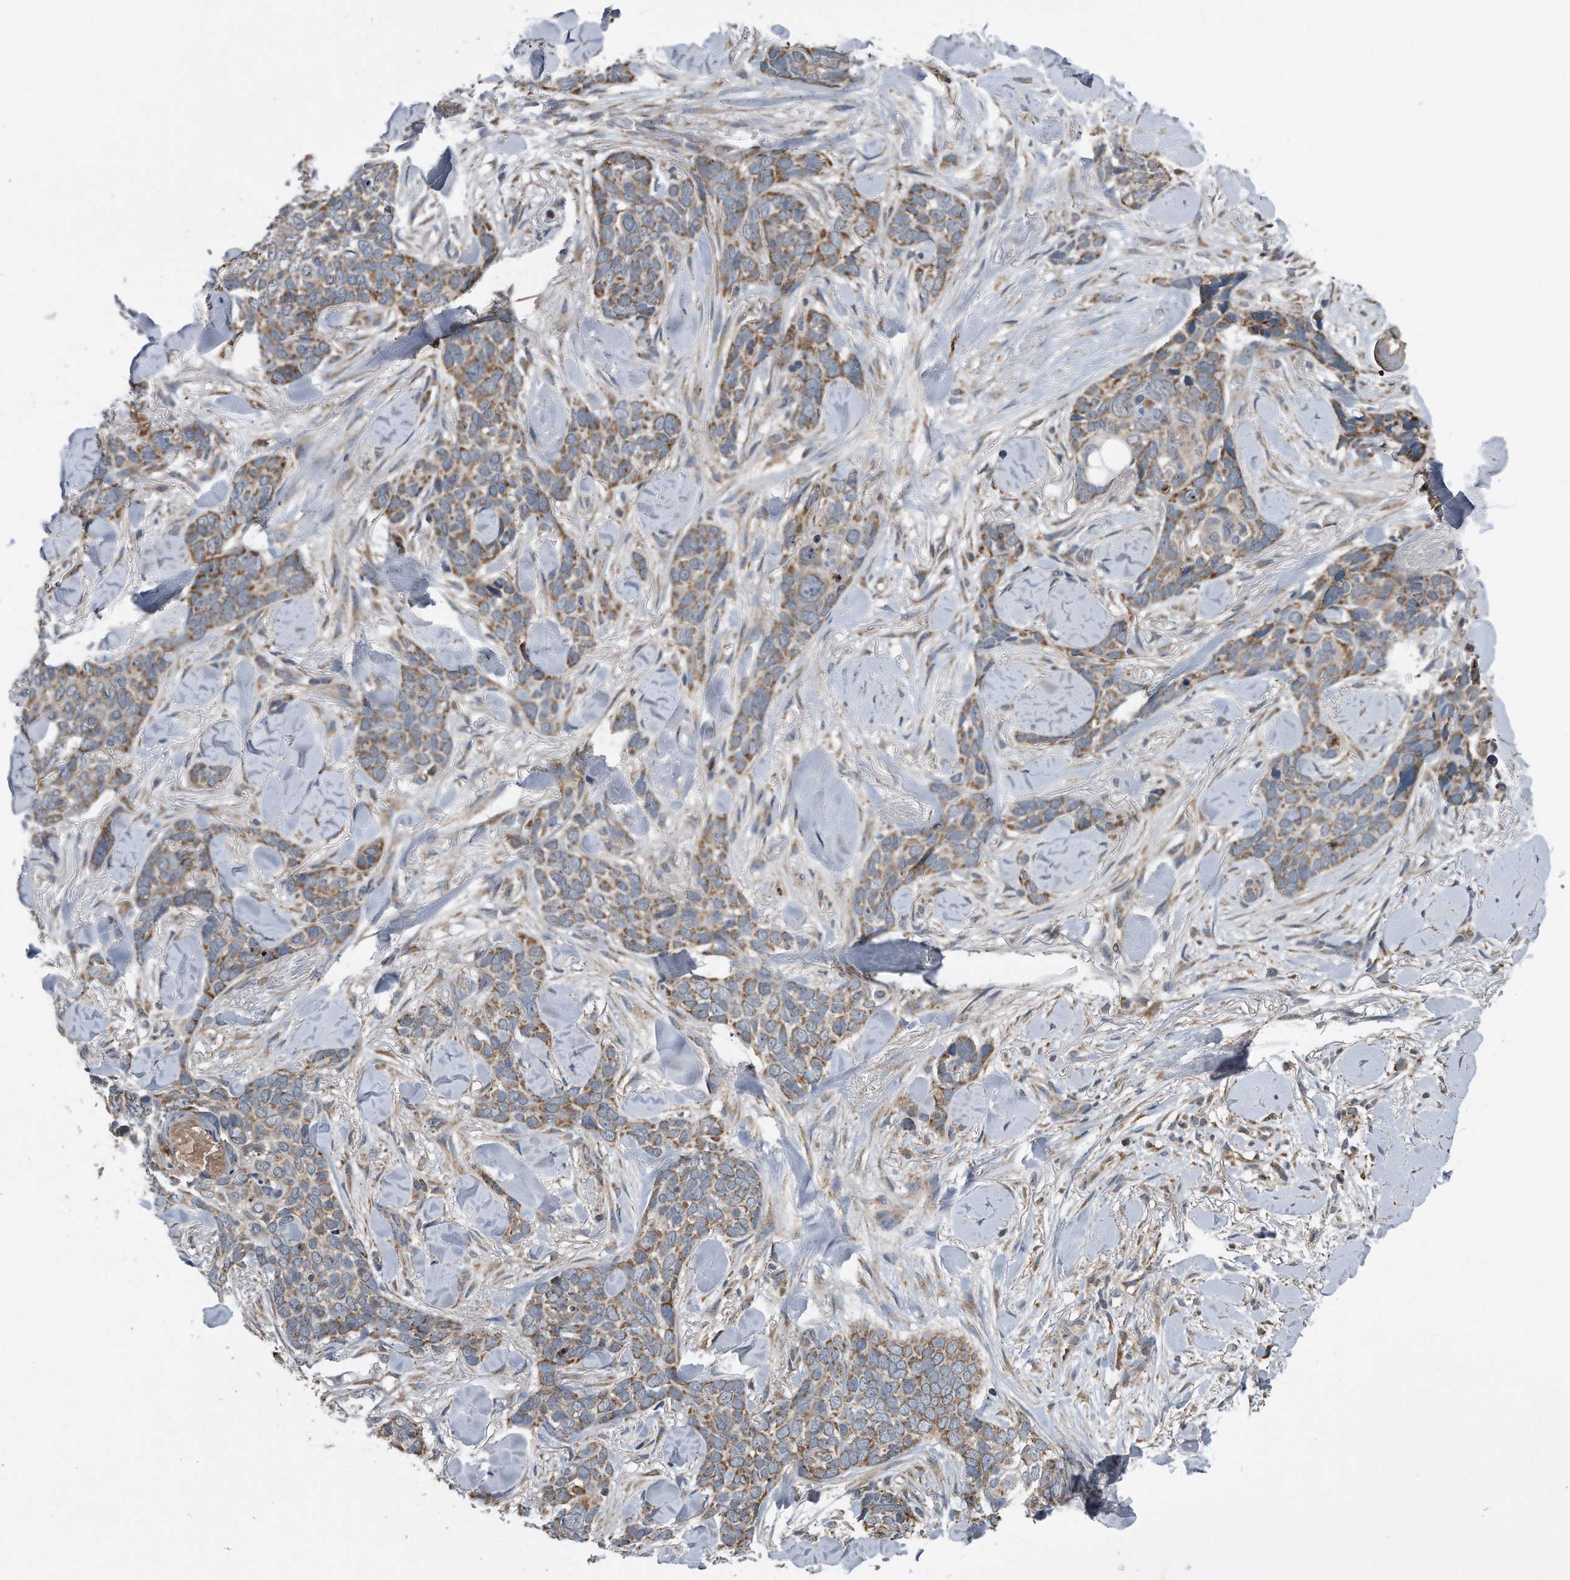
{"staining": {"intensity": "moderate", "quantity": ">75%", "location": "cytoplasmic/membranous"}, "tissue": "skin cancer", "cell_type": "Tumor cells", "image_type": "cancer", "snomed": [{"axis": "morphology", "description": "Basal cell carcinoma"}, {"axis": "topography", "description": "Skin"}], "caption": "Moderate cytoplasmic/membranous expression is identified in approximately >75% of tumor cells in skin cancer.", "gene": "LYRM4", "patient": {"sex": "female", "age": 82}}